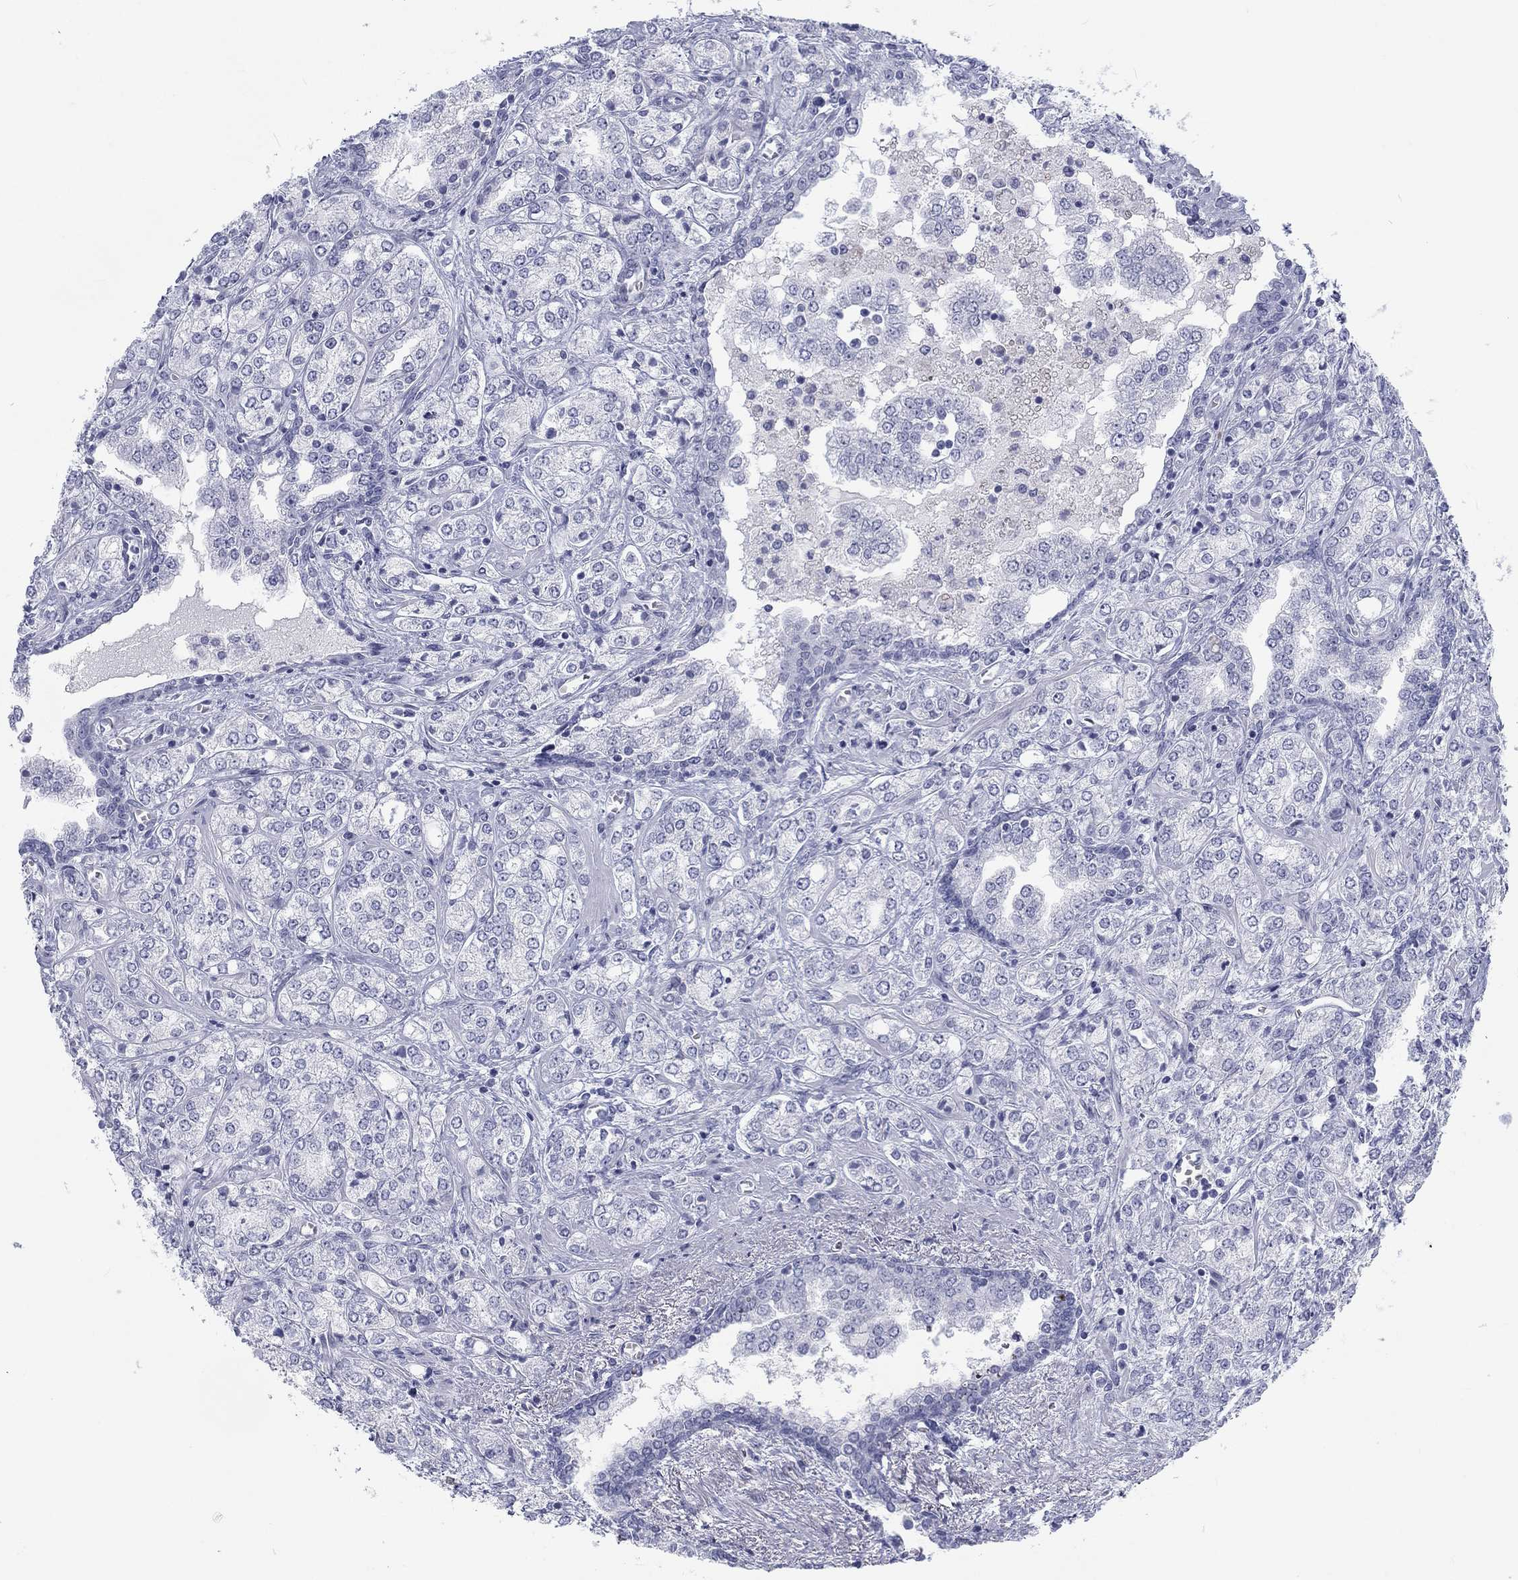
{"staining": {"intensity": "negative", "quantity": "none", "location": "none"}, "tissue": "prostate cancer", "cell_type": "Tumor cells", "image_type": "cancer", "snomed": [{"axis": "morphology", "description": "Adenocarcinoma, NOS"}, {"axis": "topography", "description": "Prostate and seminal vesicle, NOS"}, {"axis": "topography", "description": "Prostate"}], "caption": "Photomicrograph shows no protein expression in tumor cells of prostate cancer (adenocarcinoma) tissue.", "gene": "CALB1", "patient": {"sex": "male", "age": 62}}